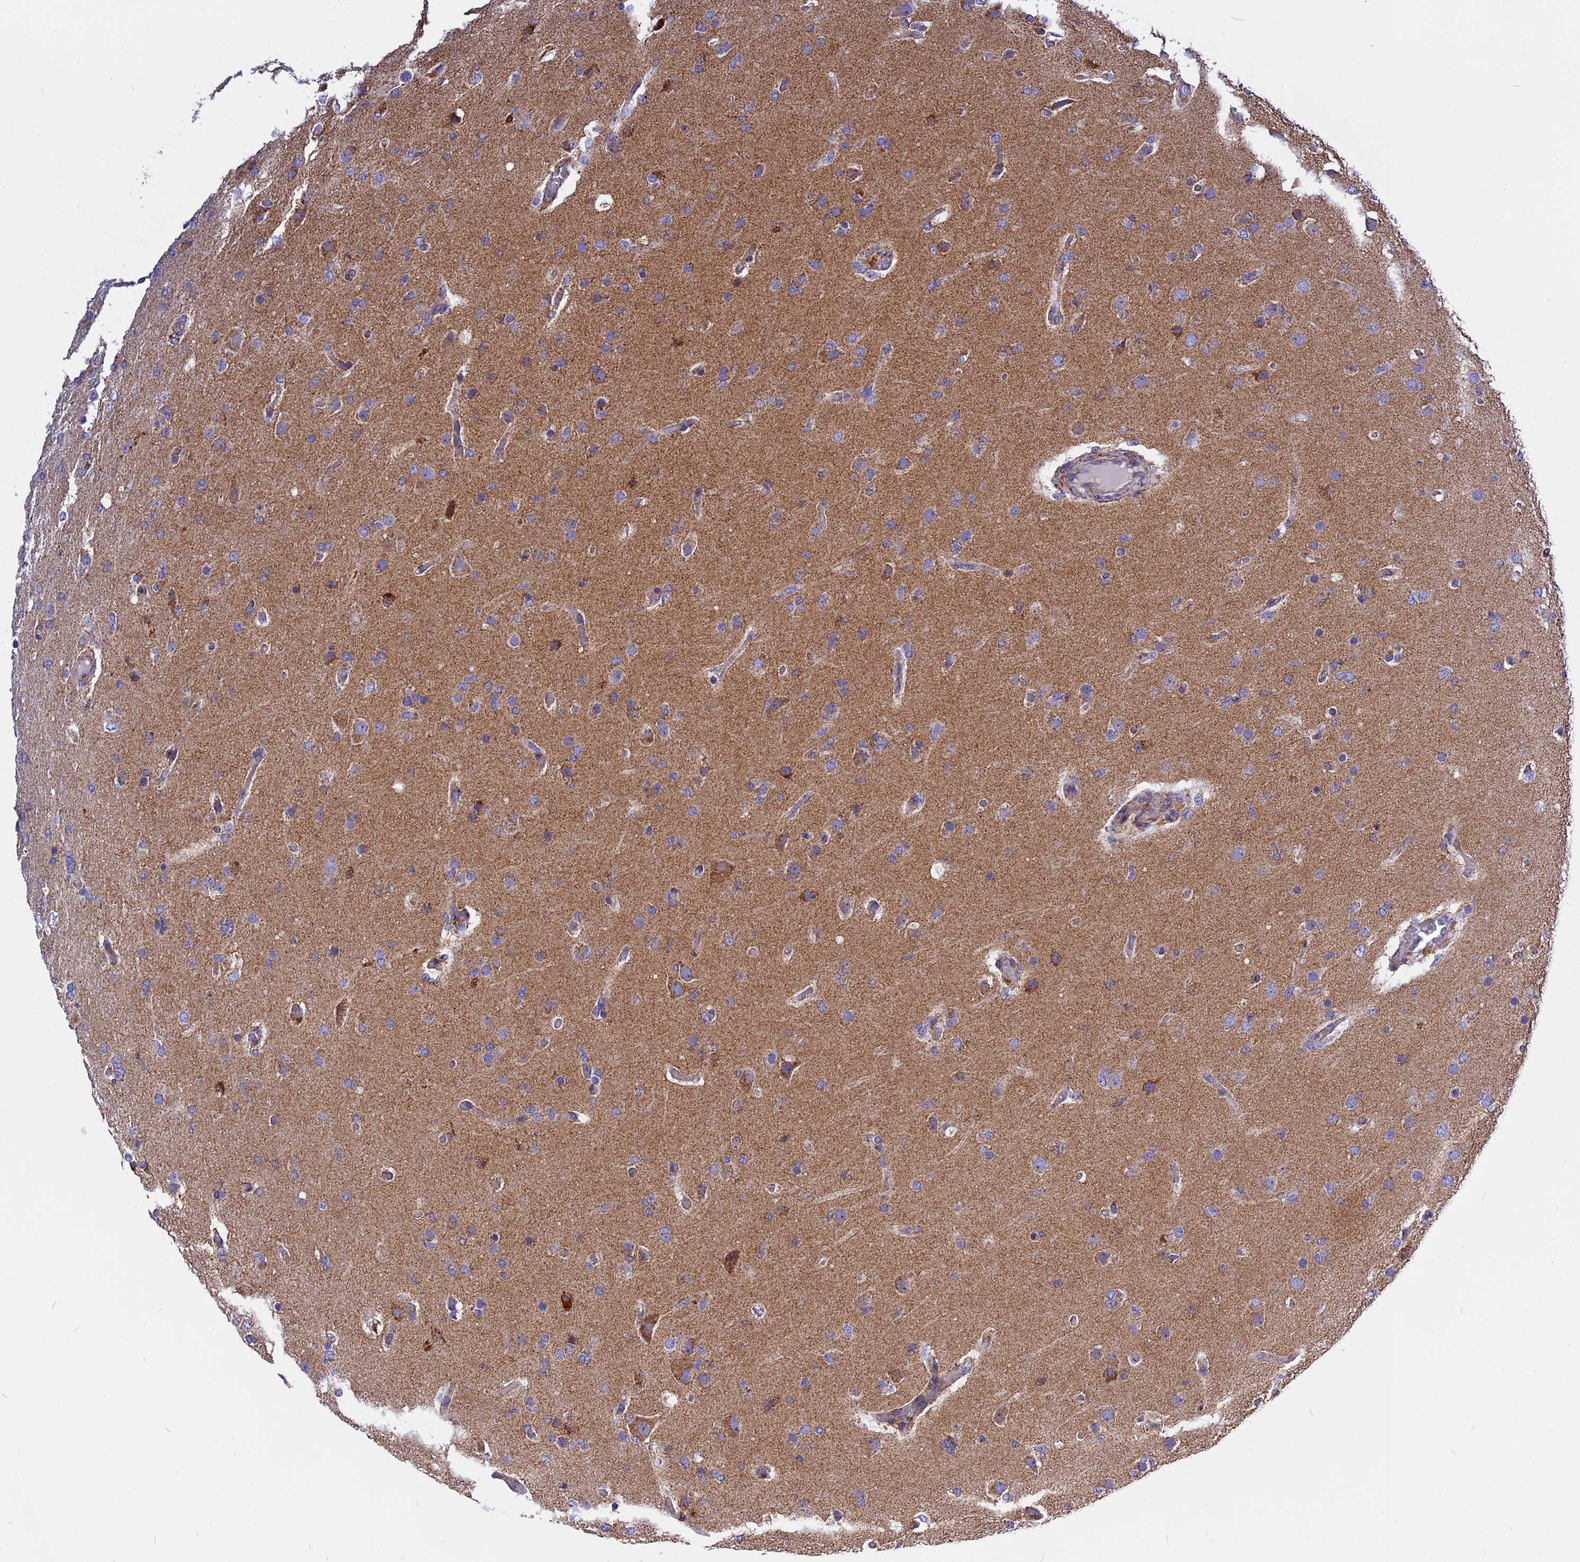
{"staining": {"intensity": "moderate", "quantity": "<25%", "location": "cytoplasmic/membranous"}, "tissue": "glioma", "cell_type": "Tumor cells", "image_type": "cancer", "snomed": [{"axis": "morphology", "description": "Glioma, malignant, High grade"}, {"axis": "topography", "description": "Brain"}], "caption": "Glioma was stained to show a protein in brown. There is low levels of moderate cytoplasmic/membranous expression in approximately <25% of tumor cells.", "gene": "VDAC2", "patient": {"sex": "female", "age": 74}}